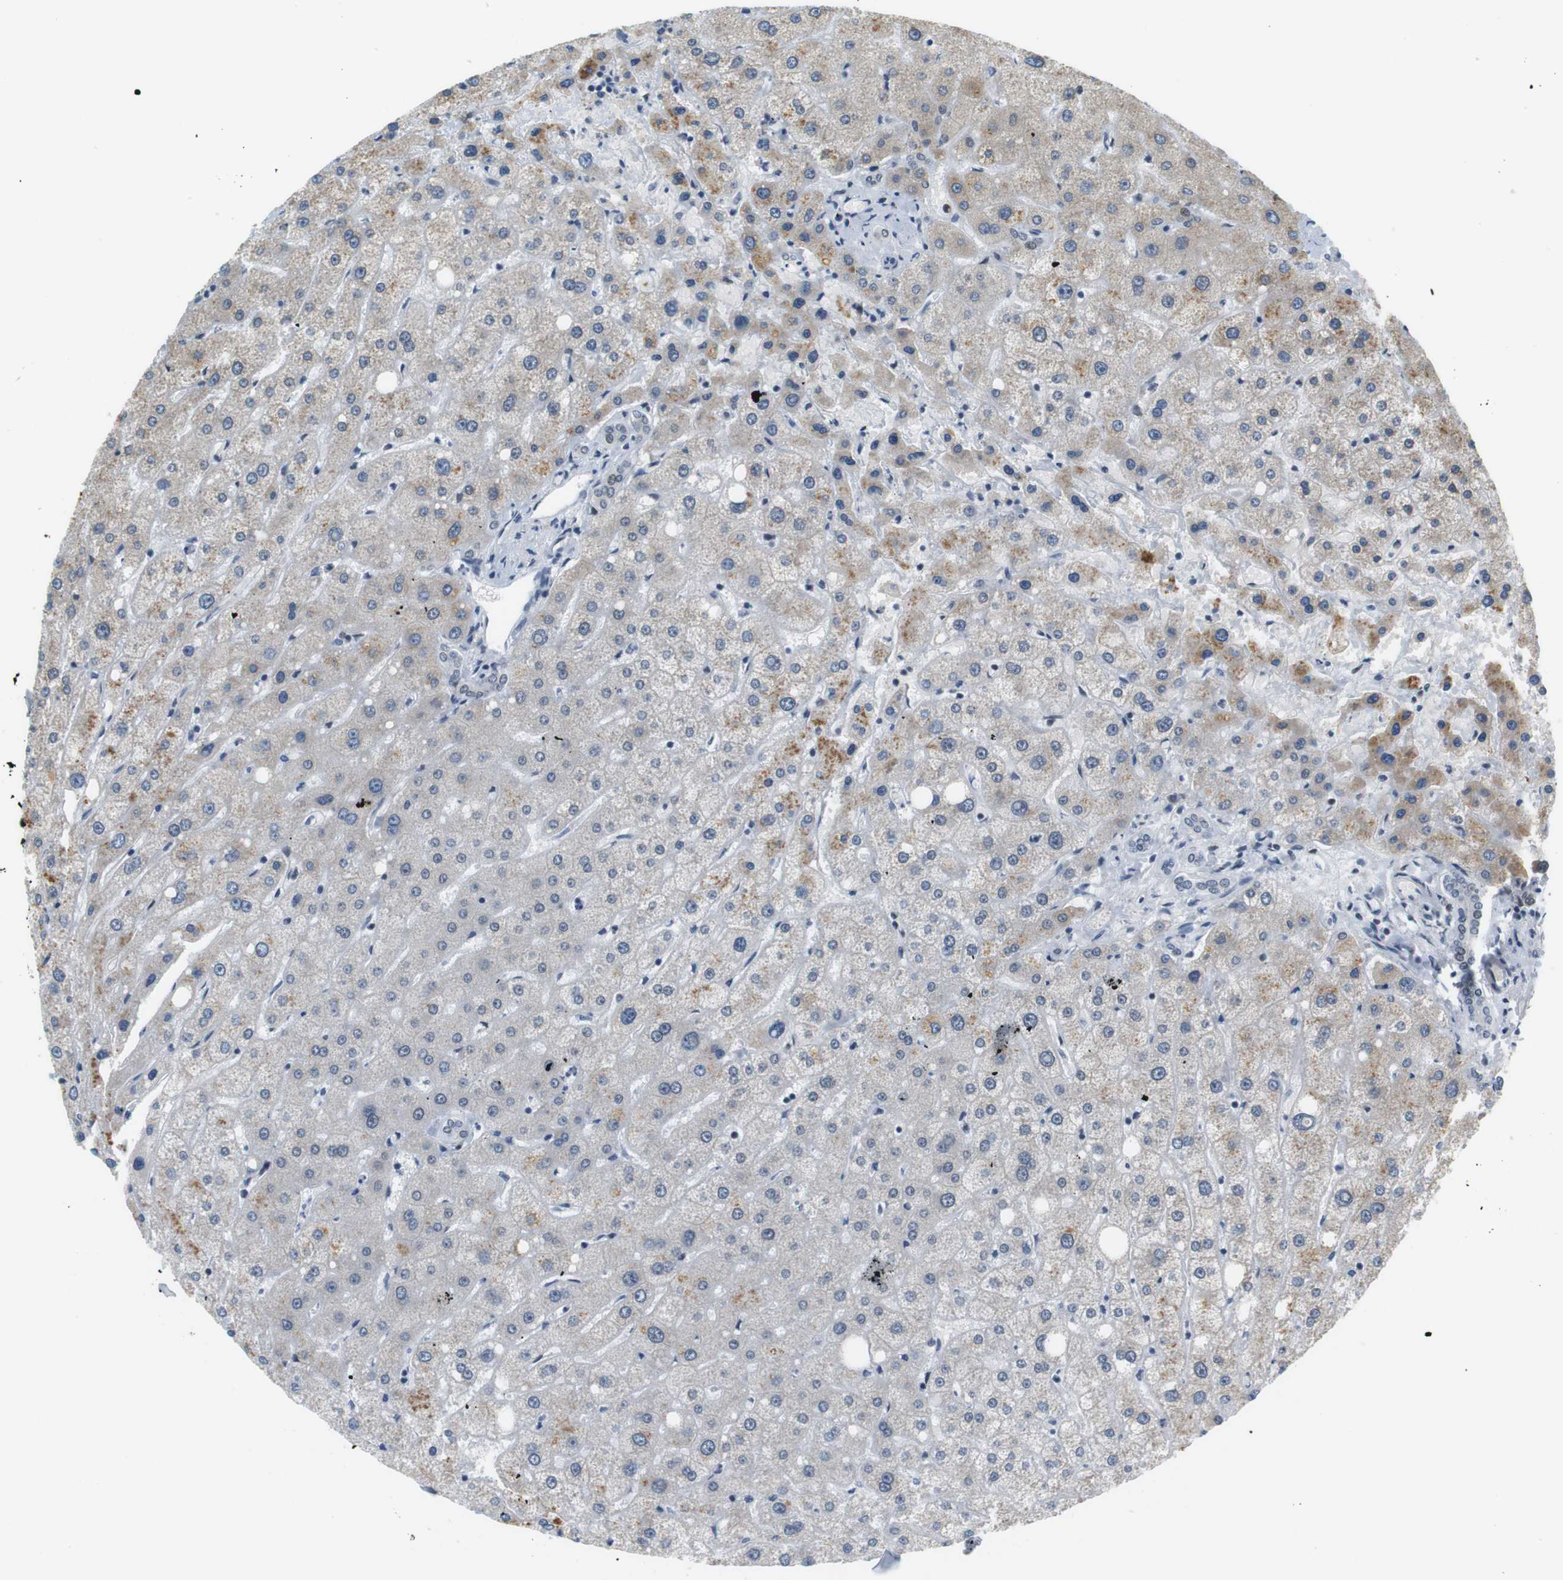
{"staining": {"intensity": "negative", "quantity": "none", "location": "none"}, "tissue": "liver", "cell_type": "Cholangiocytes", "image_type": "normal", "snomed": [{"axis": "morphology", "description": "Normal tissue, NOS"}, {"axis": "topography", "description": "Liver"}], "caption": "Immunohistochemistry (IHC) histopathology image of normal liver: human liver stained with DAB demonstrates no significant protein positivity in cholangiocytes. (DAB IHC, high magnification).", "gene": "RNF38", "patient": {"sex": "male", "age": 73}}